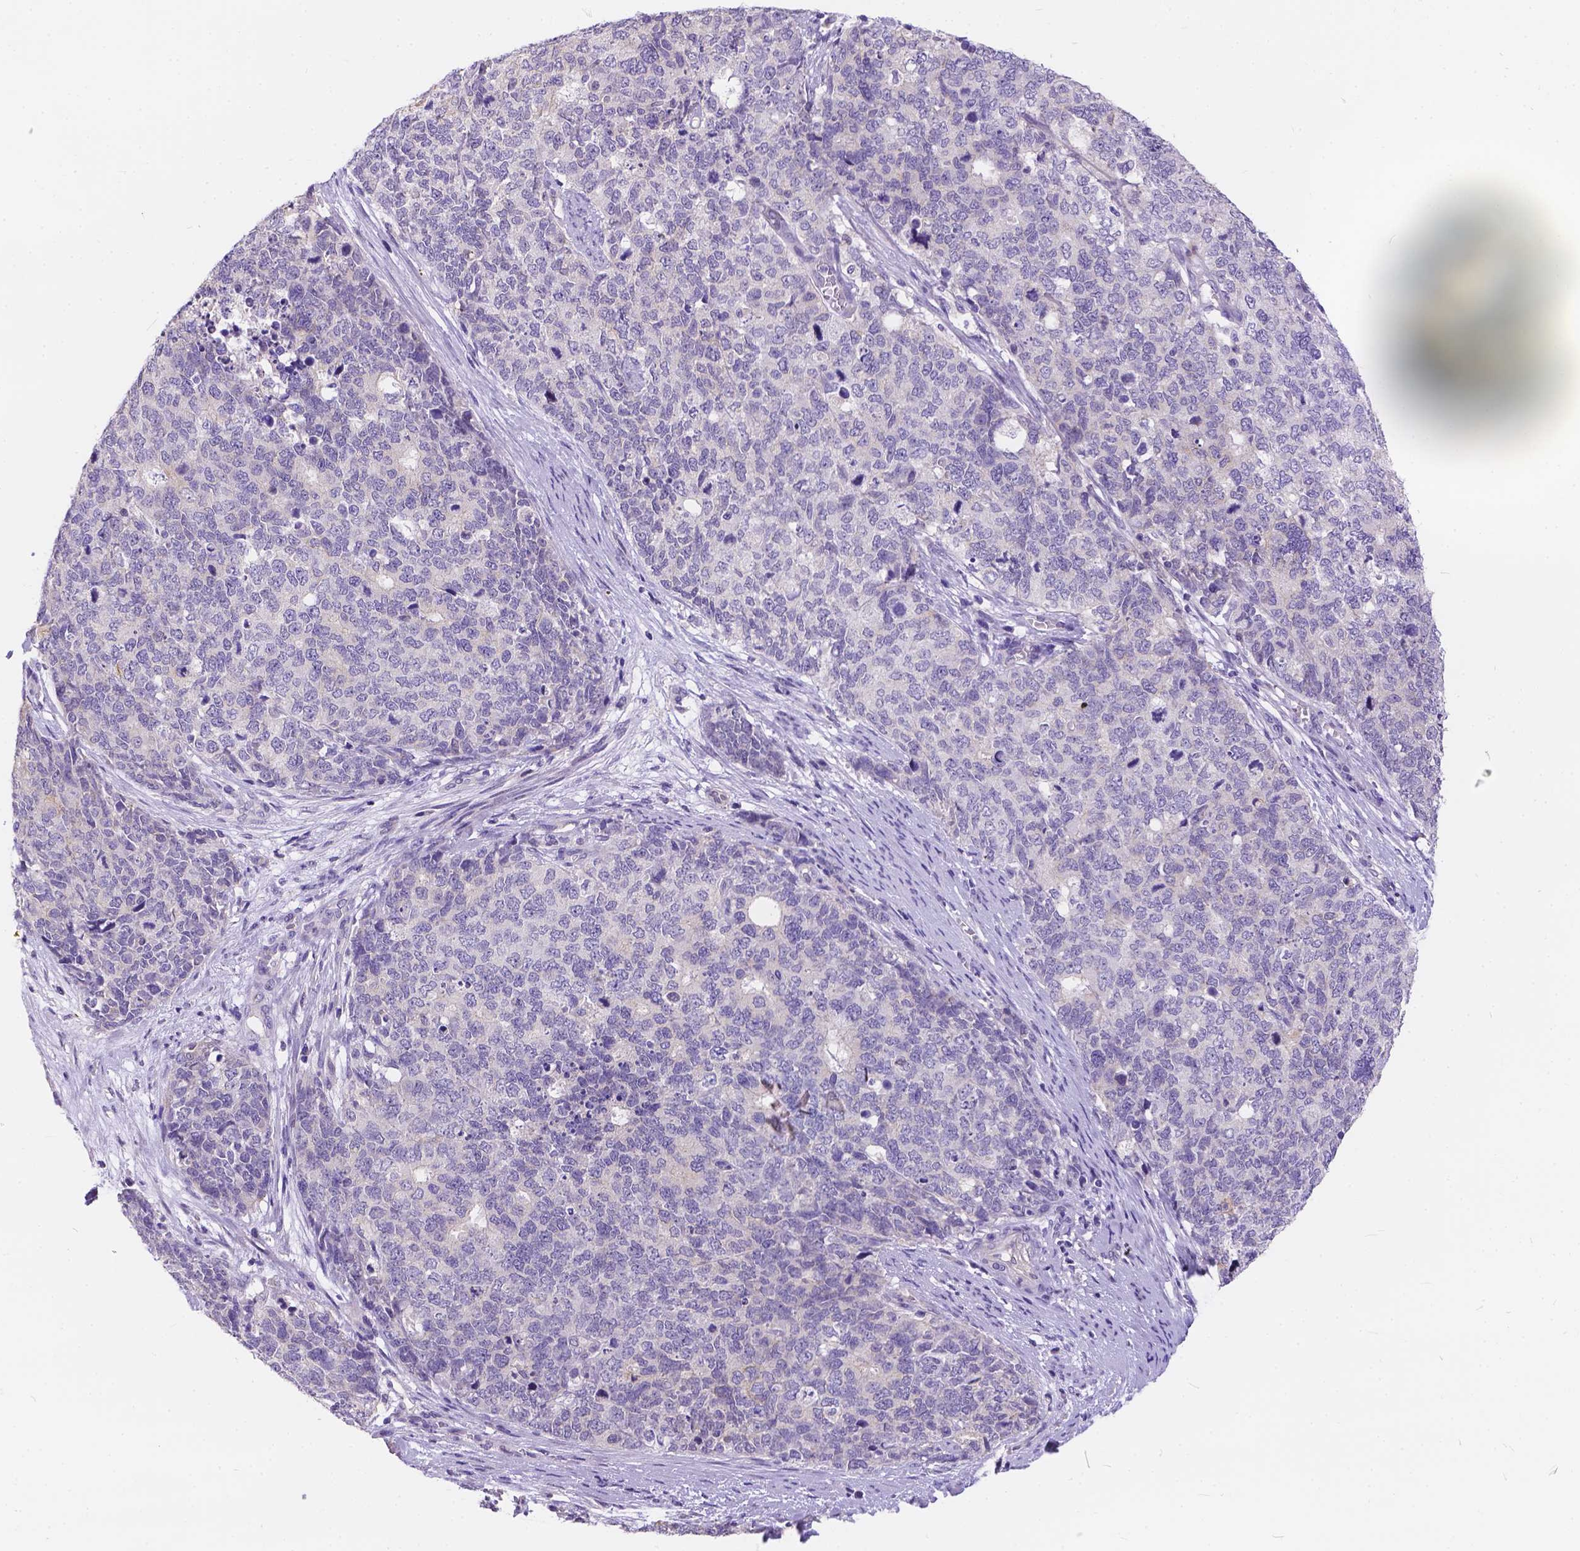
{"staining": {"intensity": "negative", "quantity": "none", "location": "none"}, "tissue": "cervical cancer", "cell_type": "Tumor cells", "image_type": "cancer", "snomed": [{"axis": "morphology", "description": "Squamous cell carcinoma, NOS"}, {"axis": "topography", "description": "Cervix"}], "caption": "DAB immunohistochemical staining of human cervical cancer (squamous cell carcinoma) shows no significant staining in tumor cells. Nuclei are stained in blue.", "gene": "DLEC1", "patient": {"sex": "female", "age": 63}}